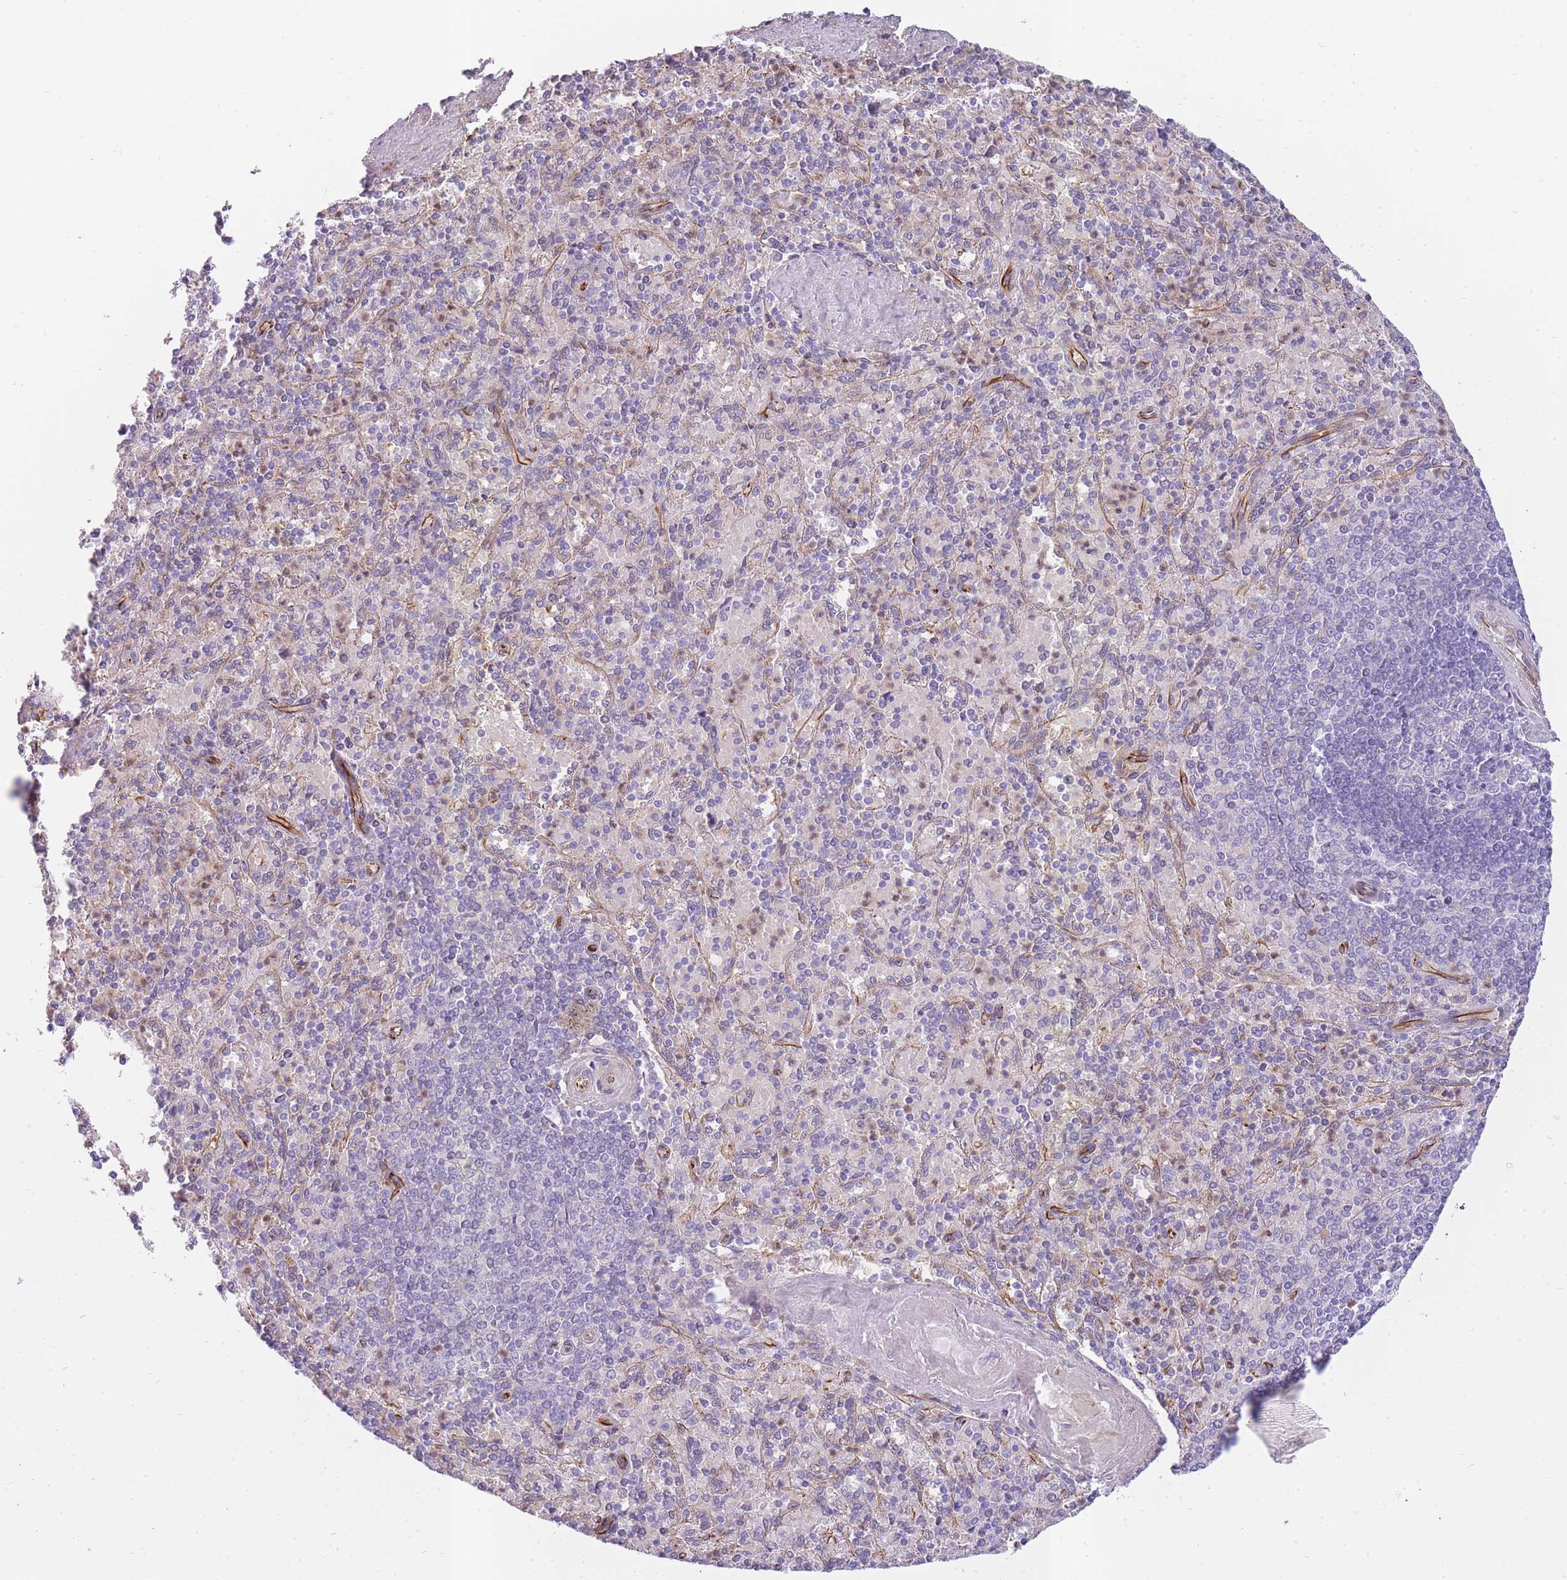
{"staining": {"intensity": "negative", "quantity": "none", "location": "none"}, "tissue": "spleen", "cell_type": "Cells in red pulp", "image_type": "normal", "snomed": [{"axis": "morphology", "description": "Normal tissue, NOS"}, {"axis": "topography", "description": "Spleen"}], "caption": "Protein analysis of benign spleen exhibits no significant expression in cells in red pulp.", "gene": "ECPAS", "patient": {"sex": "male", "age": 82}}